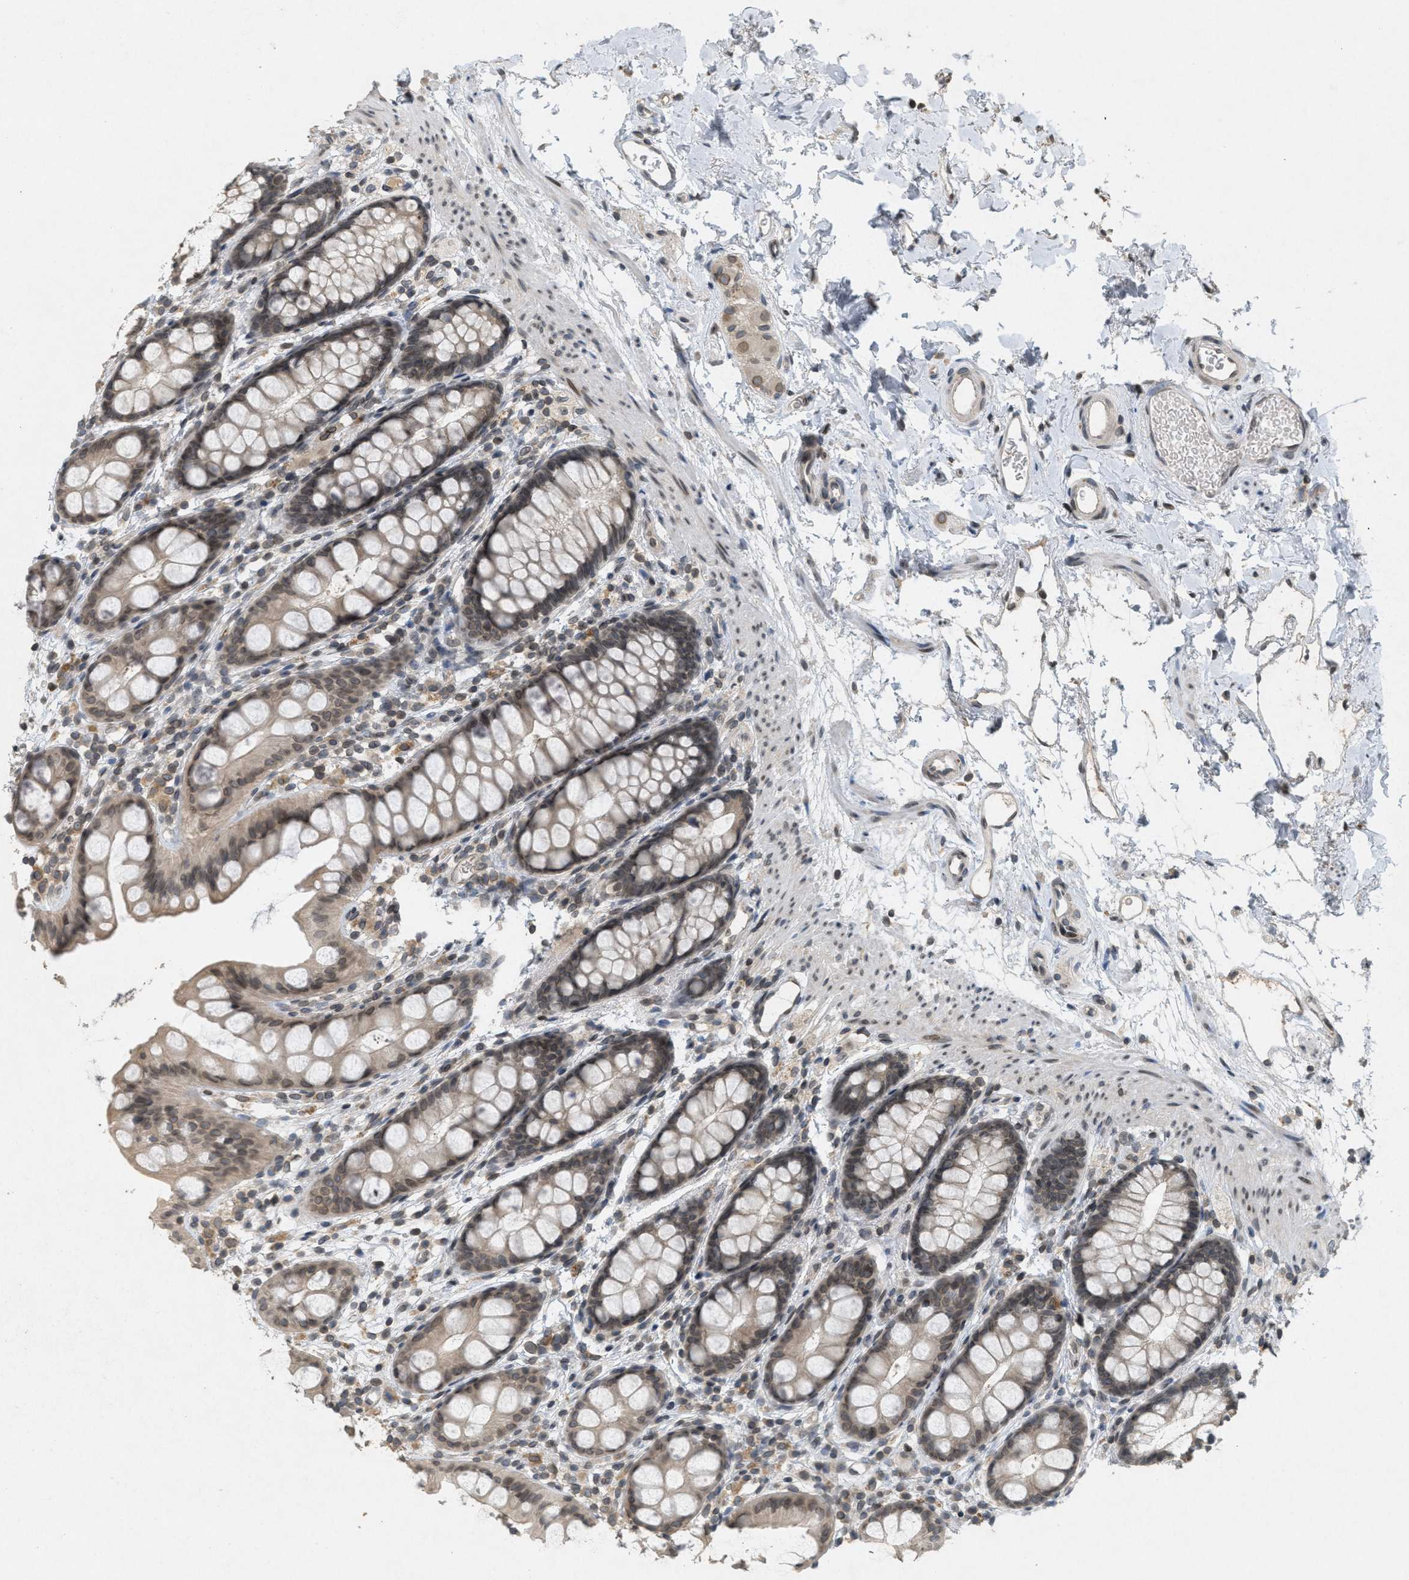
{"staining": {"intensity": "weak", "quantity": ">75%", "location": "cytoplasmic/membranous,nuclear"}, "tissue": "rectum", "cell_type": "Glandular cells", "image_type": "normal", "snomed": [{"axis": "morphology", "description": "Normal tissue, NOS"}, {"axis": "topography", "description": "Rectum"}], "caption": "High-power microscopy captured an immunohistochemistry (IHC) histopathology image of normal rectum, revealing weak cytoplasmic/membranous,nuclear expression in about >75% of glandular cells. The protein is shown in brown color, while the nuclei are stained blue.", "gene": "ABHD6", "patient": {"sex": "female", "age": 65}}